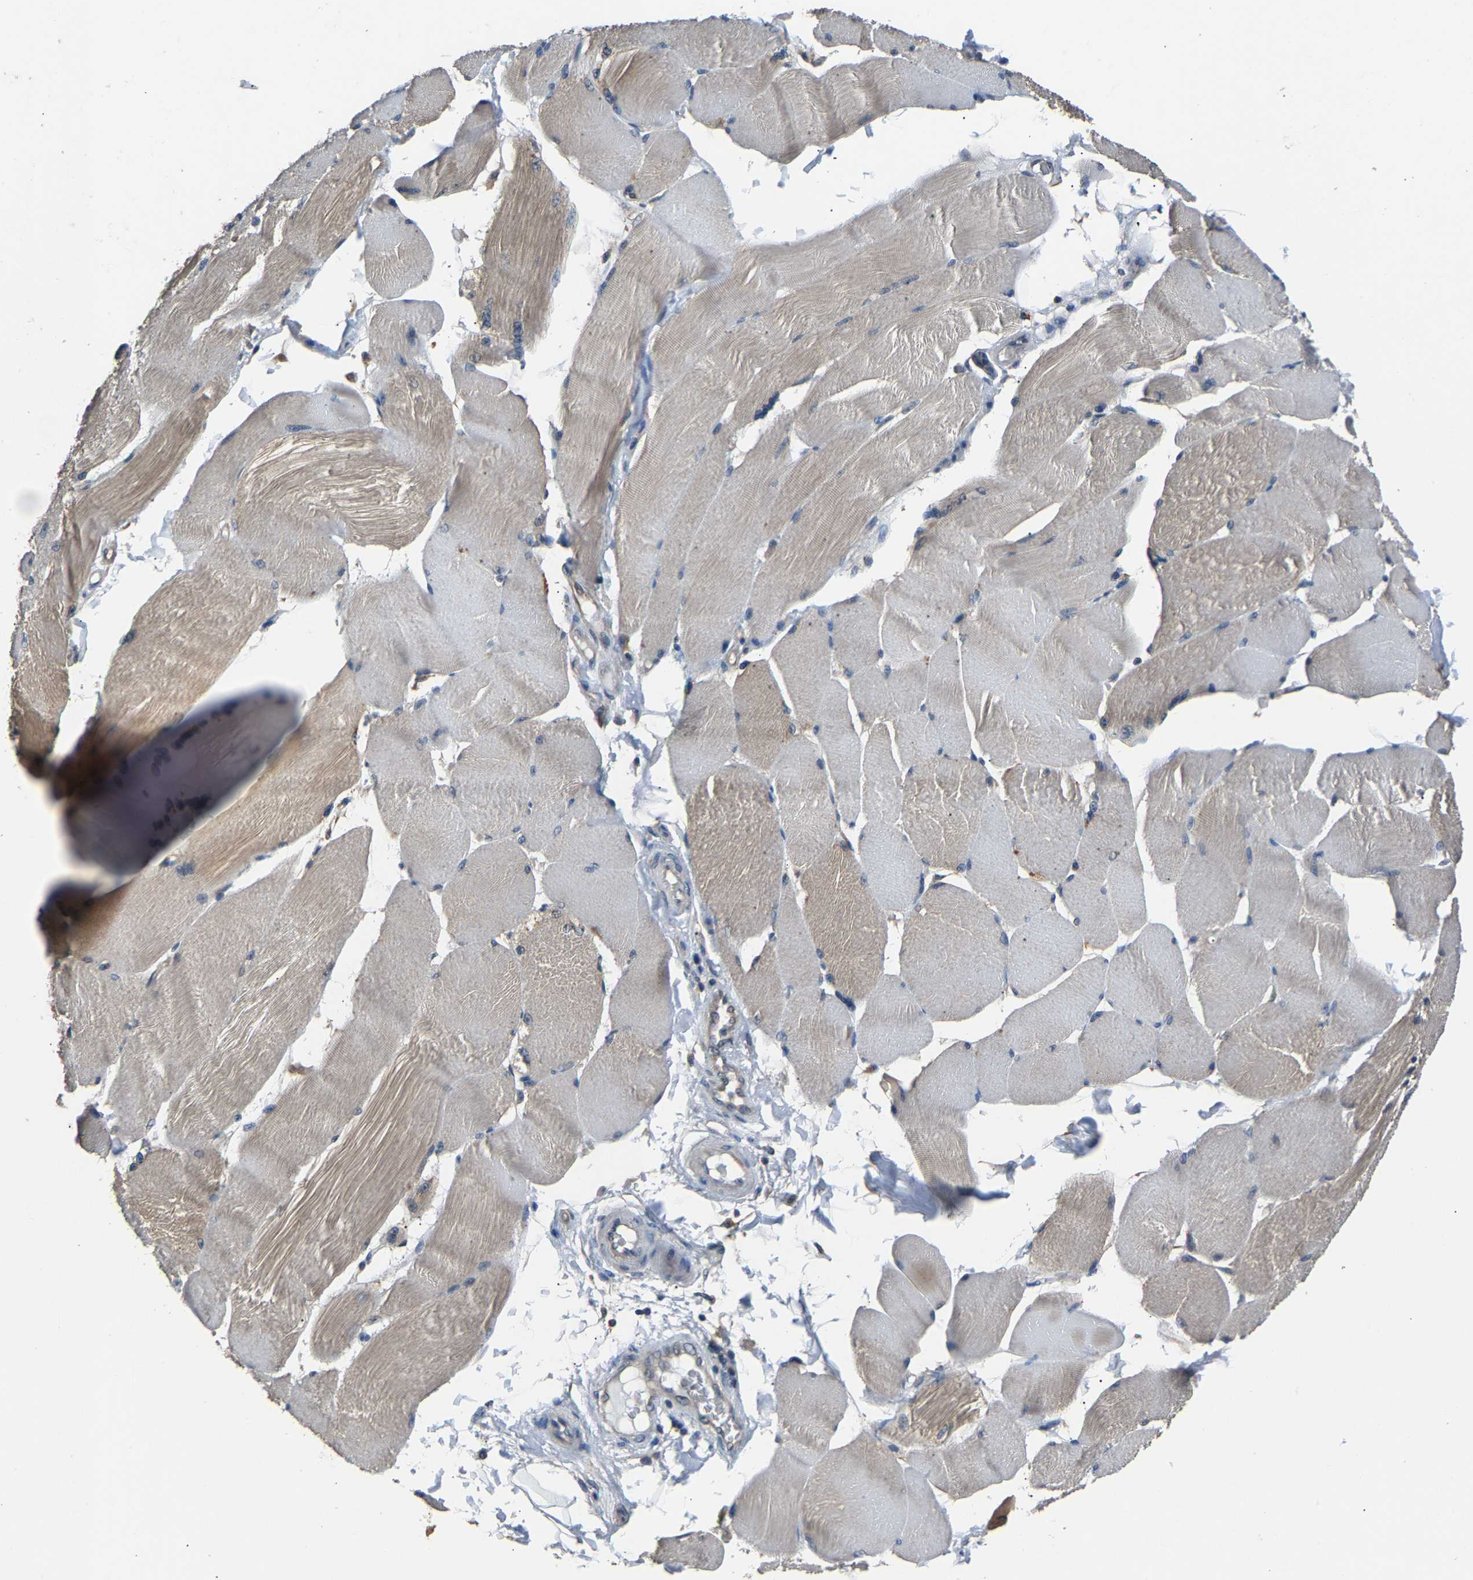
{"staining": {"intensity": "weak", "quantity": "<25%", "location": "cytoplasmic/membranous"}, "tissue": "skeletal muscle", "cell_type": "Myocytes", "image_type": "normal", "snomed": [{"axis": "morphology", "description": "Normal tissue, NOS"}, {"axis": "topography", "description": "Skin"}, {"axis": "topography", "description": "Skeletal muscle"}], "caption": "Immunohistochemistry of normal human skeletal muscle demonstrates no staining in myocytes. (DAB (3,3'-diaminobenzidine) immunohistochemistry (IHC) with hematoxylin counter stain).", "gene": "ABCC9", "patient": {"sex": "male", "age": 83}}